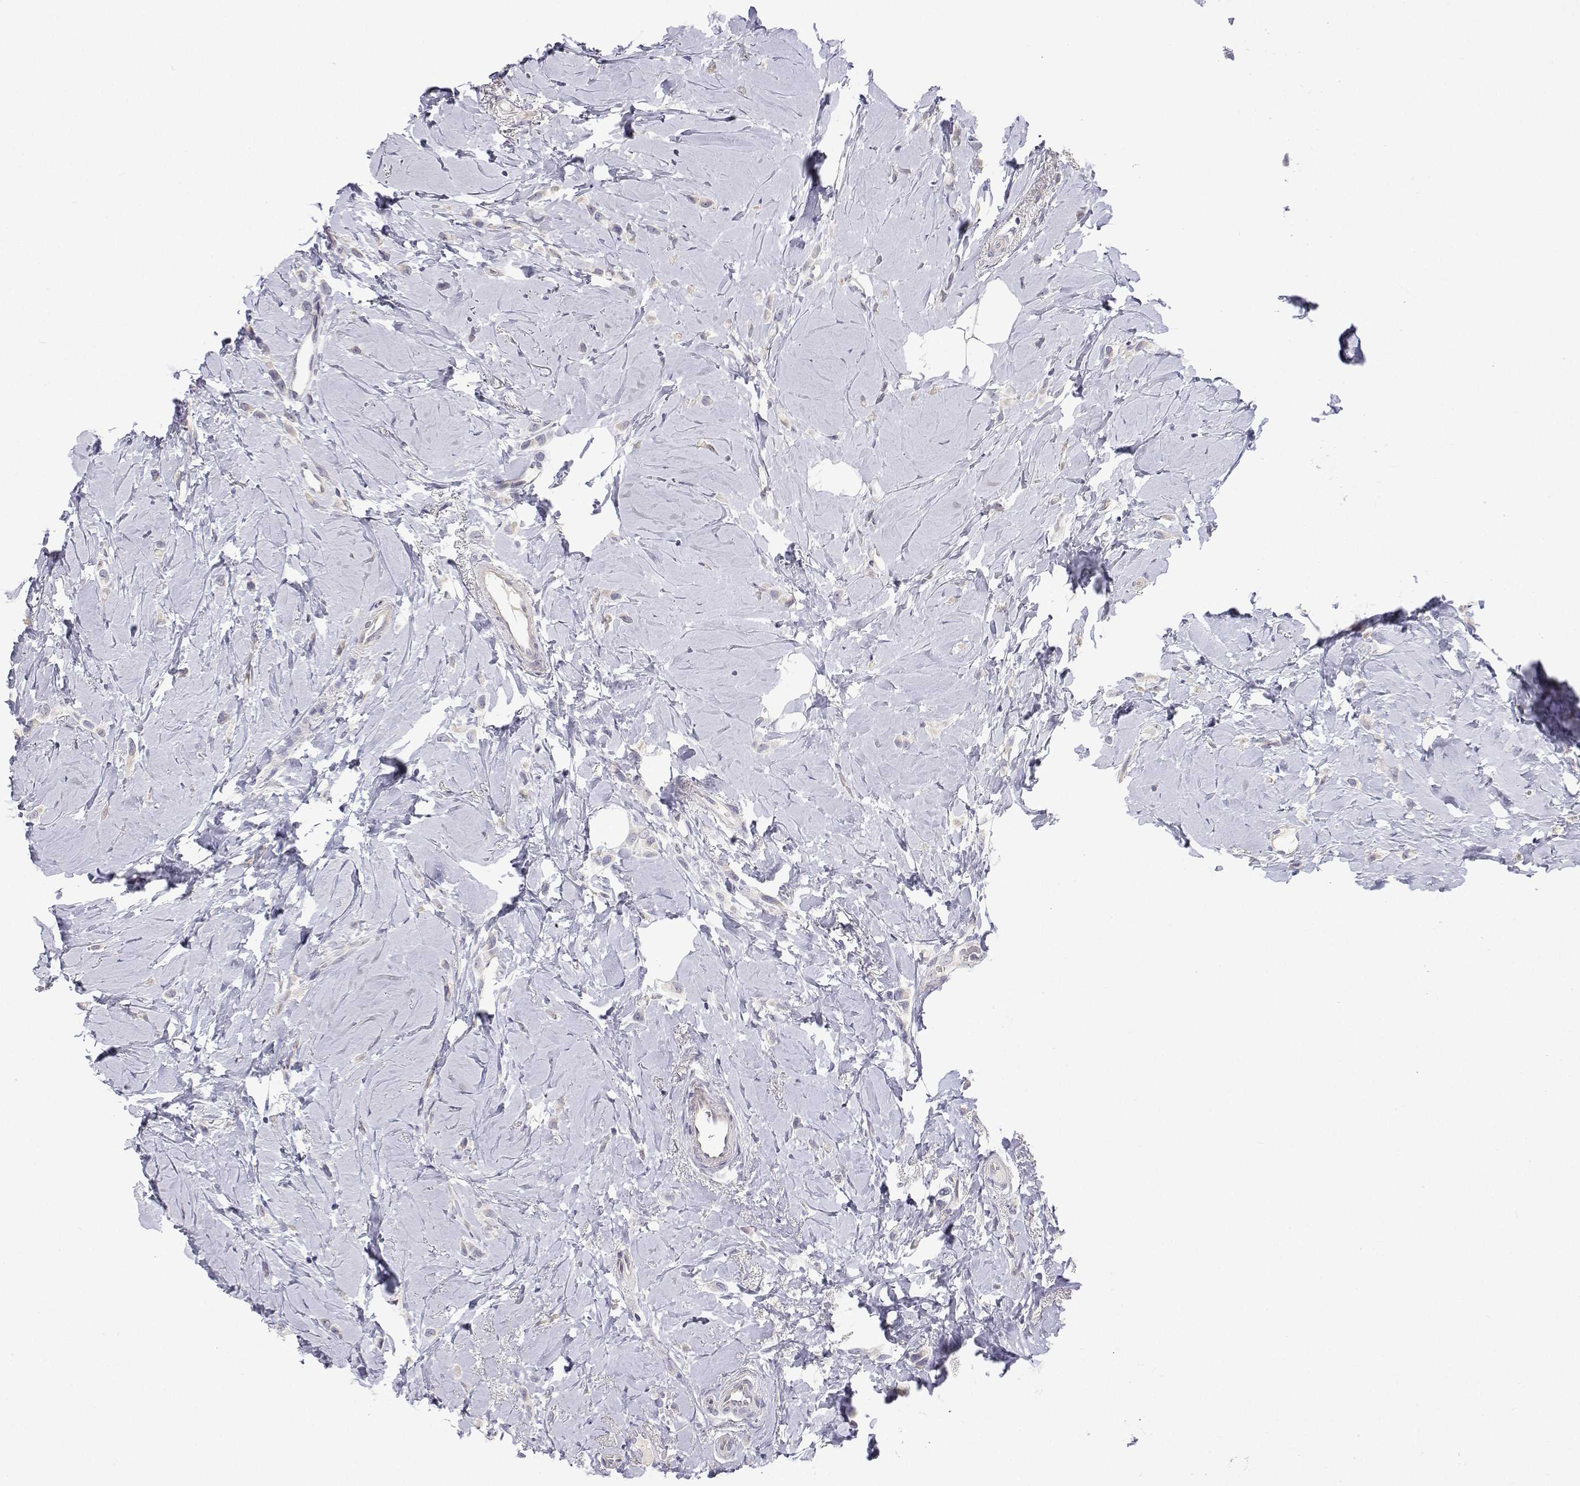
{"staining": {"intensity": "negative", "quantity": "none", "location": "none"}, "tissue": "breast cancer", "cell_type": "Tumor cells", "image_type": "cancer", "snomed": [{"axis": "morphology", "description": "Lobular carcinoma"}, {"axis": "topography", "description": "Breast"}], "caption": "DAB (3,3'-diaminobenzidine) immunohistochemical staining of breast lobular carcinoma demonstrates no significant positivity in tumor cells.", "gene": "ANKRD65", "patient": {"sex": "female", "age": 66}}